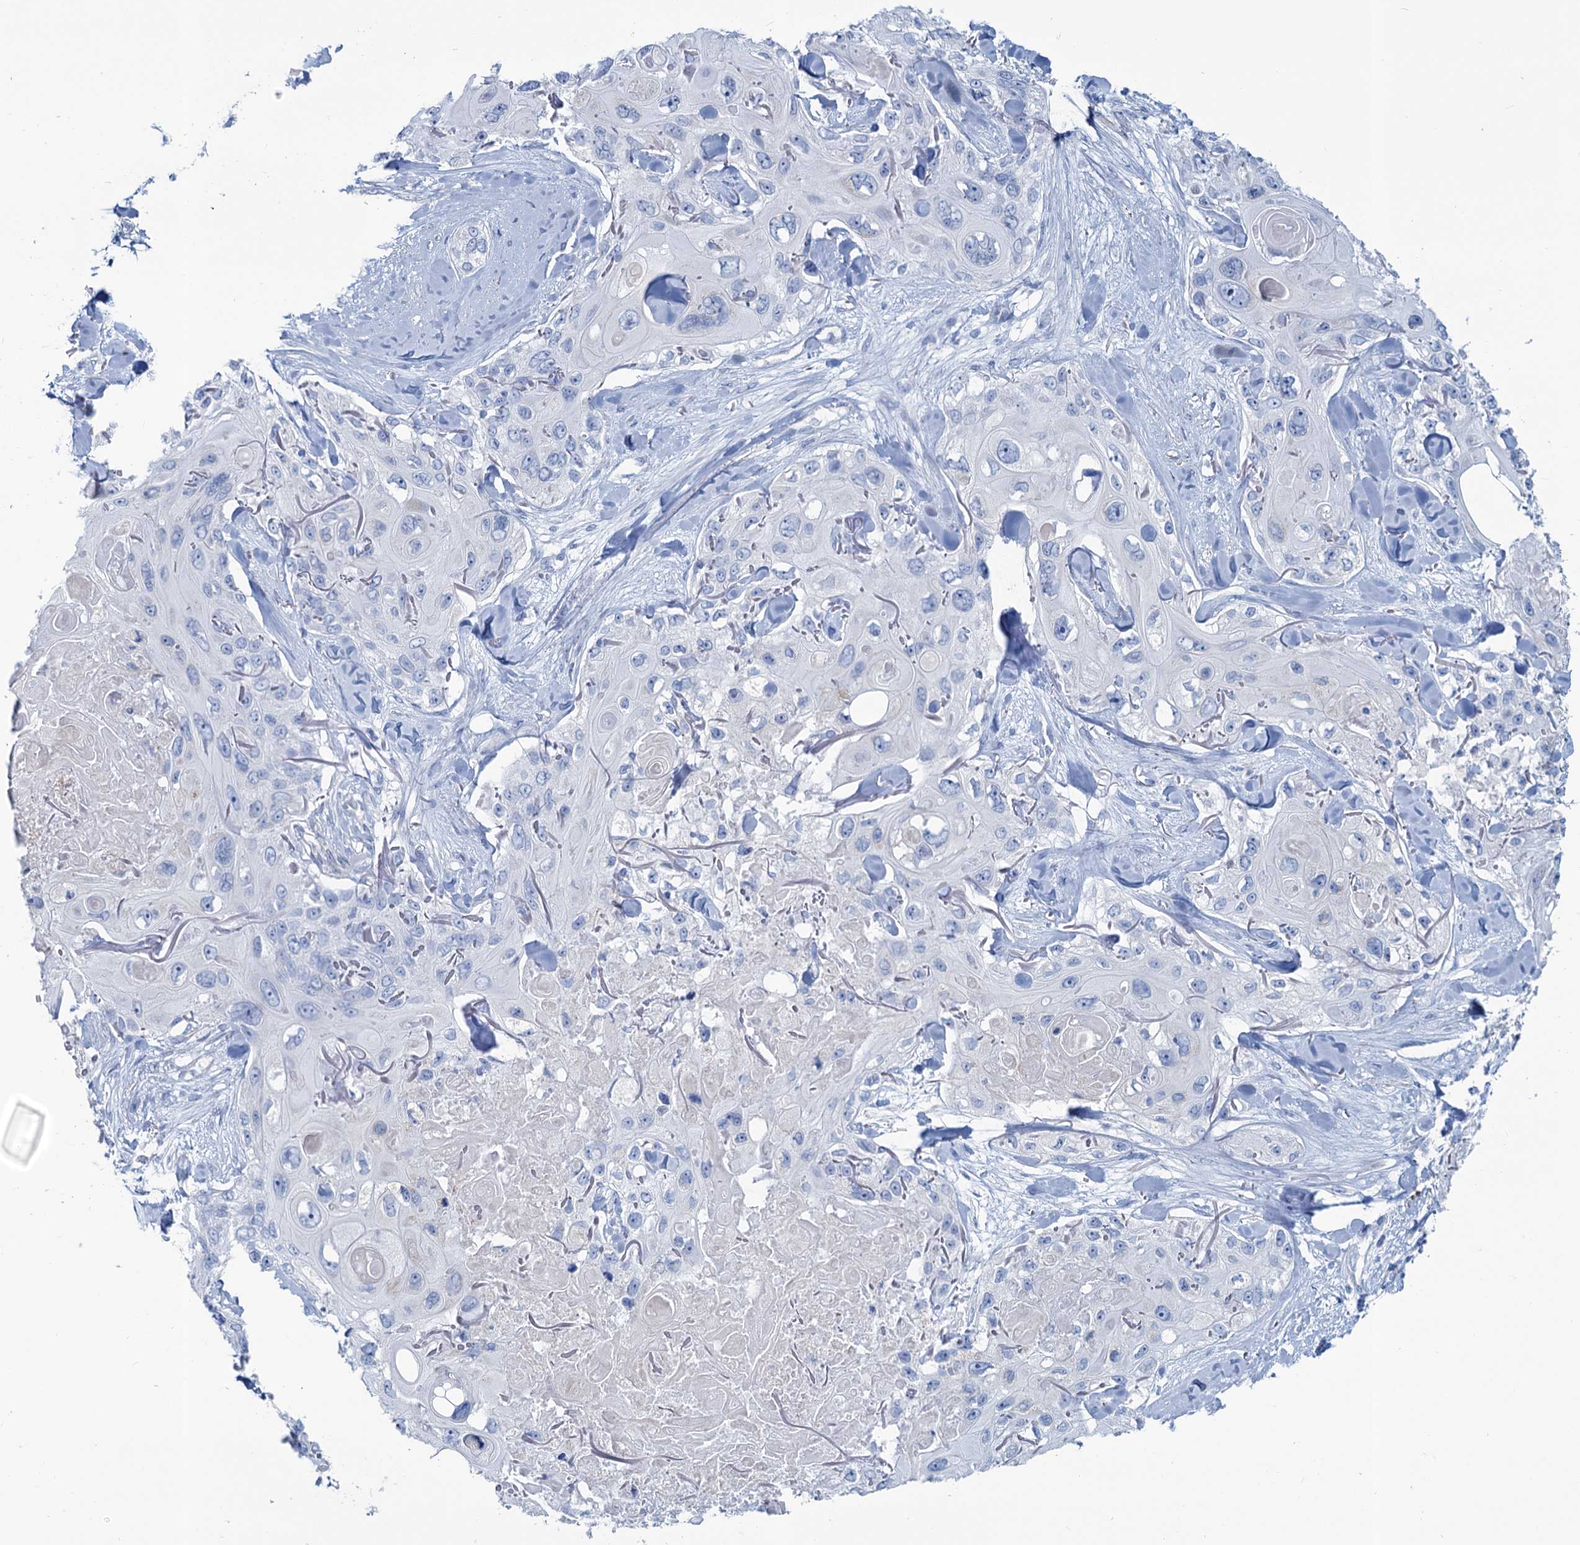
{"staining": {"intensity": "negative", "quantity": "none", "location": "none"}, "tissue": "skin cancer", "cell_type": "Tumor cells", "image_type": "cancer", "snomed": [{"axis": "morphology", "description": "Normal tissue, NOS"}, {"axis": "morphology", "description": "Squamous cell carcinoma, NOS"}, {"axis": "topography", "description": "Skin"}], "caption": "IHC of human skin cancer (squamous cell carcinoma) exhibits no positivity in tumor cells. The staining is performed using DAB (3,3'-diaminobenzidine) brown chromogen with nuclei counter-stained in using hematoxylin.", "gene": "SLC1A3", "patient": {"sex": "male", "age": 72}}